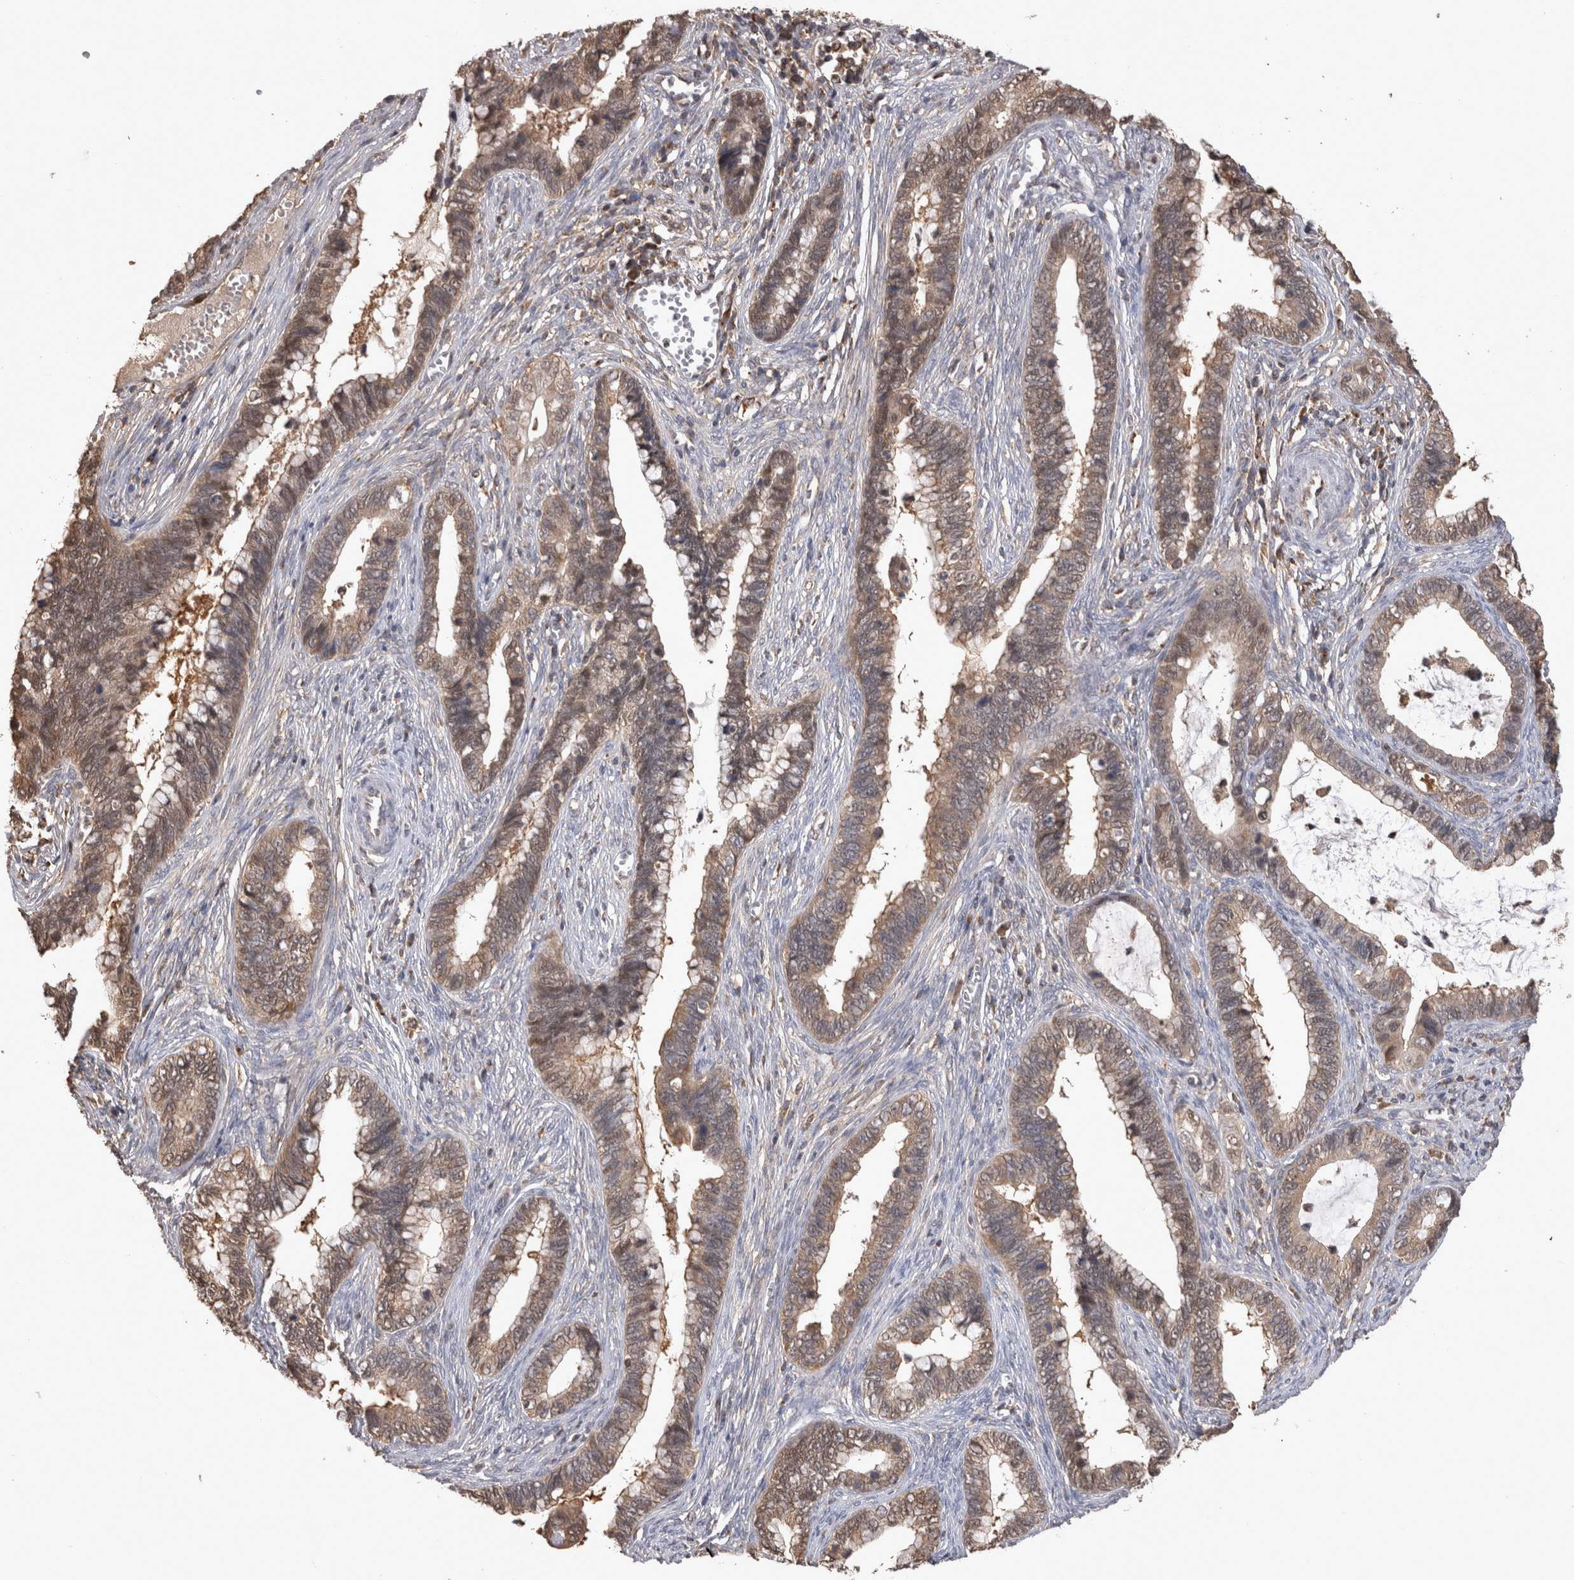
{"staining": {"intensity": "weak", "quantity": ">75%", "location": "cytoplasmic/membranous"}, "tissue": "cervical cancer", "cell_type": "Tumor cells", "image_type": "cancer", "snomed": [{"axis": "morphology", "description": "Adenocarcinoma, NOS"}, {"axis": "topography", "description": "Cervix"}], "caption": "A high-resolution image shows IHC staining of cervical cancer (adenocarcinoma), which shows weak cytoplasmic/membranous positivity in about >75% of tumor cells.", "gene": "PREP", "patient": {"sex": "female", "age": 44}}